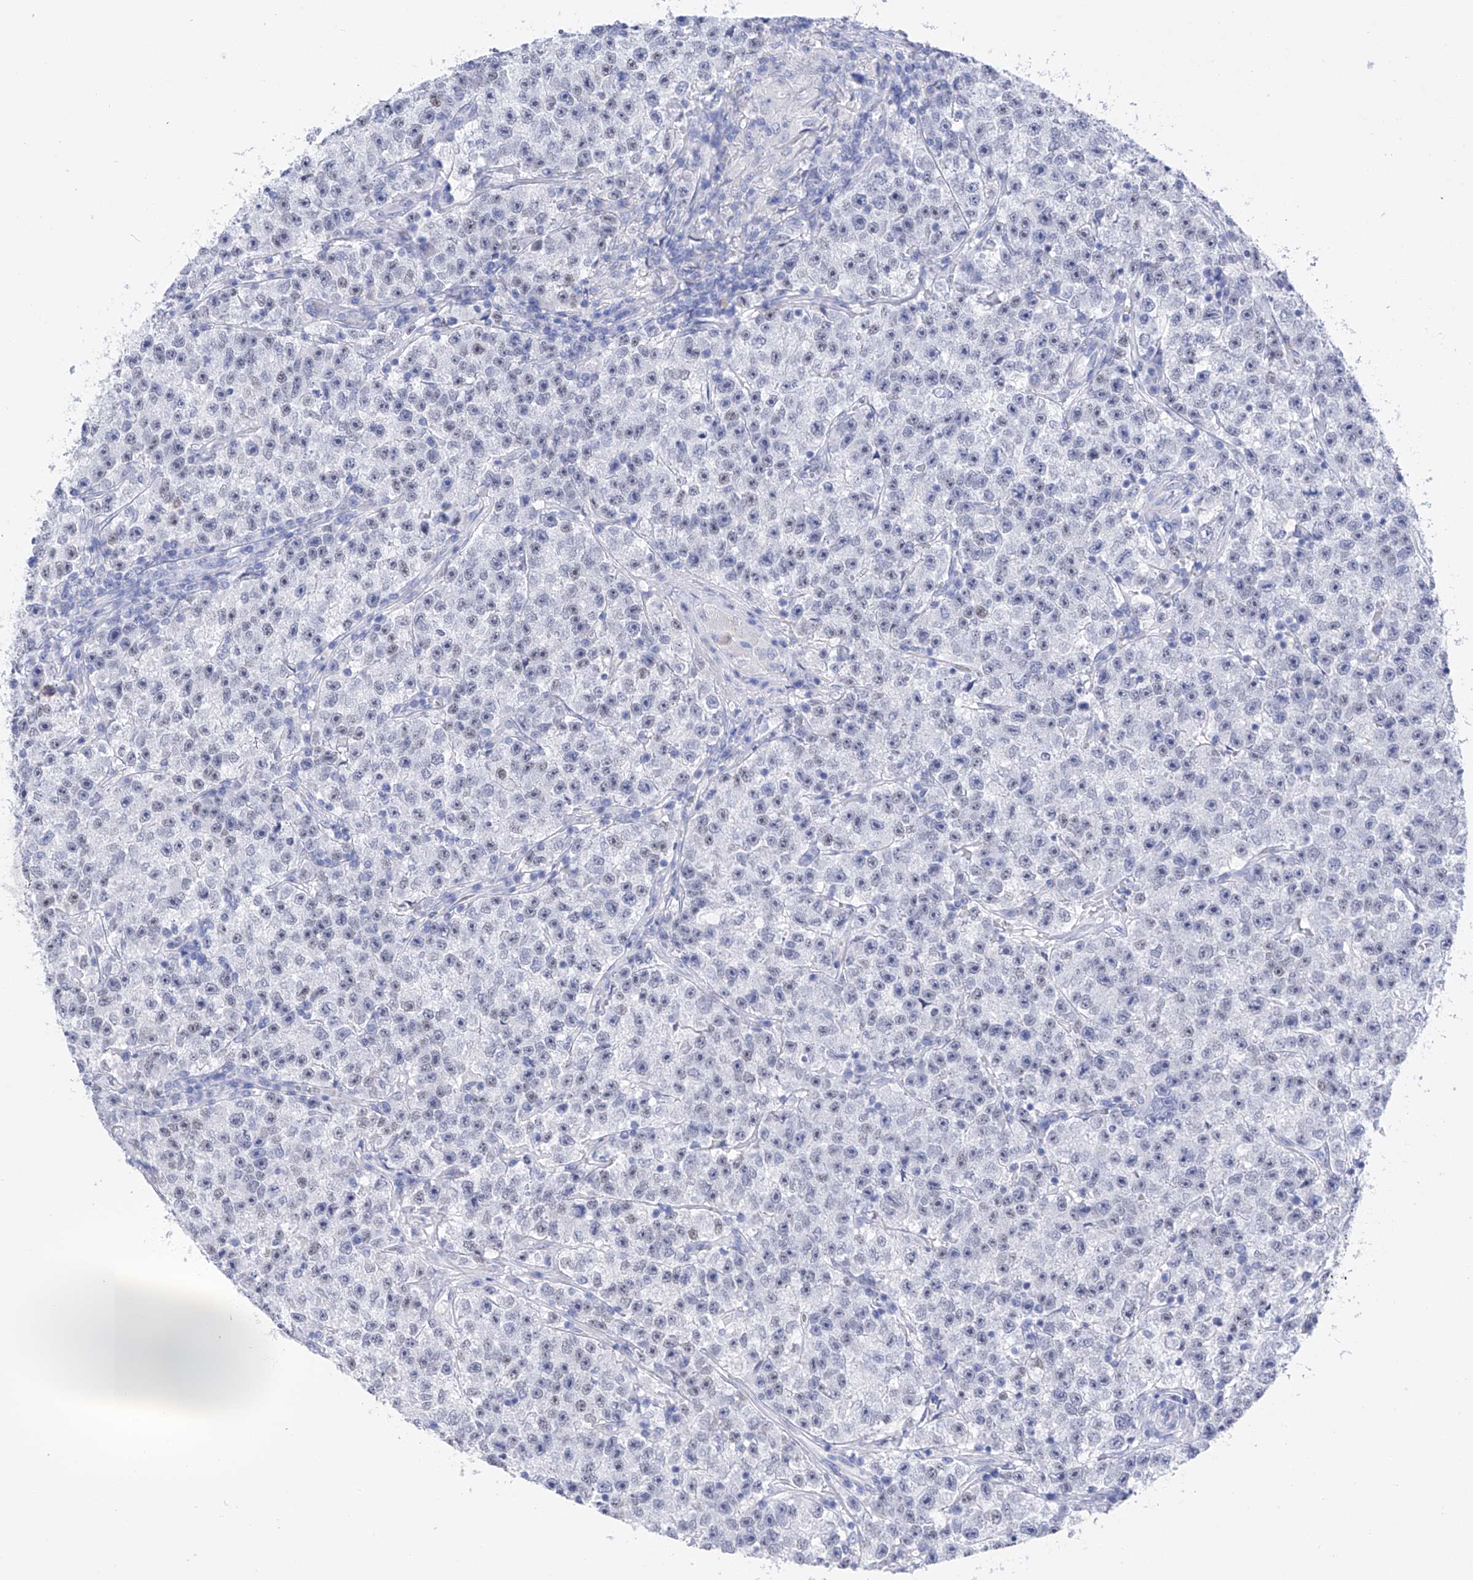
{"staining": {"intensity": "negative", "quantity": "none", "location": "none"}, "tissue": "testis cancer", "cell_type": "Tumor cells", "image_type": "cancer", "snomed": [{"axis": "morphology", "description": "Seminoma, NOS"}, {"axis": "topography", "description": "Testis"}], "caption": "Immunohistochemical staining of human testis cancer demonstrates no significant staining in tumor cells.", "gene": "FLG", "patient": {"sex": "male", "age": 22}}